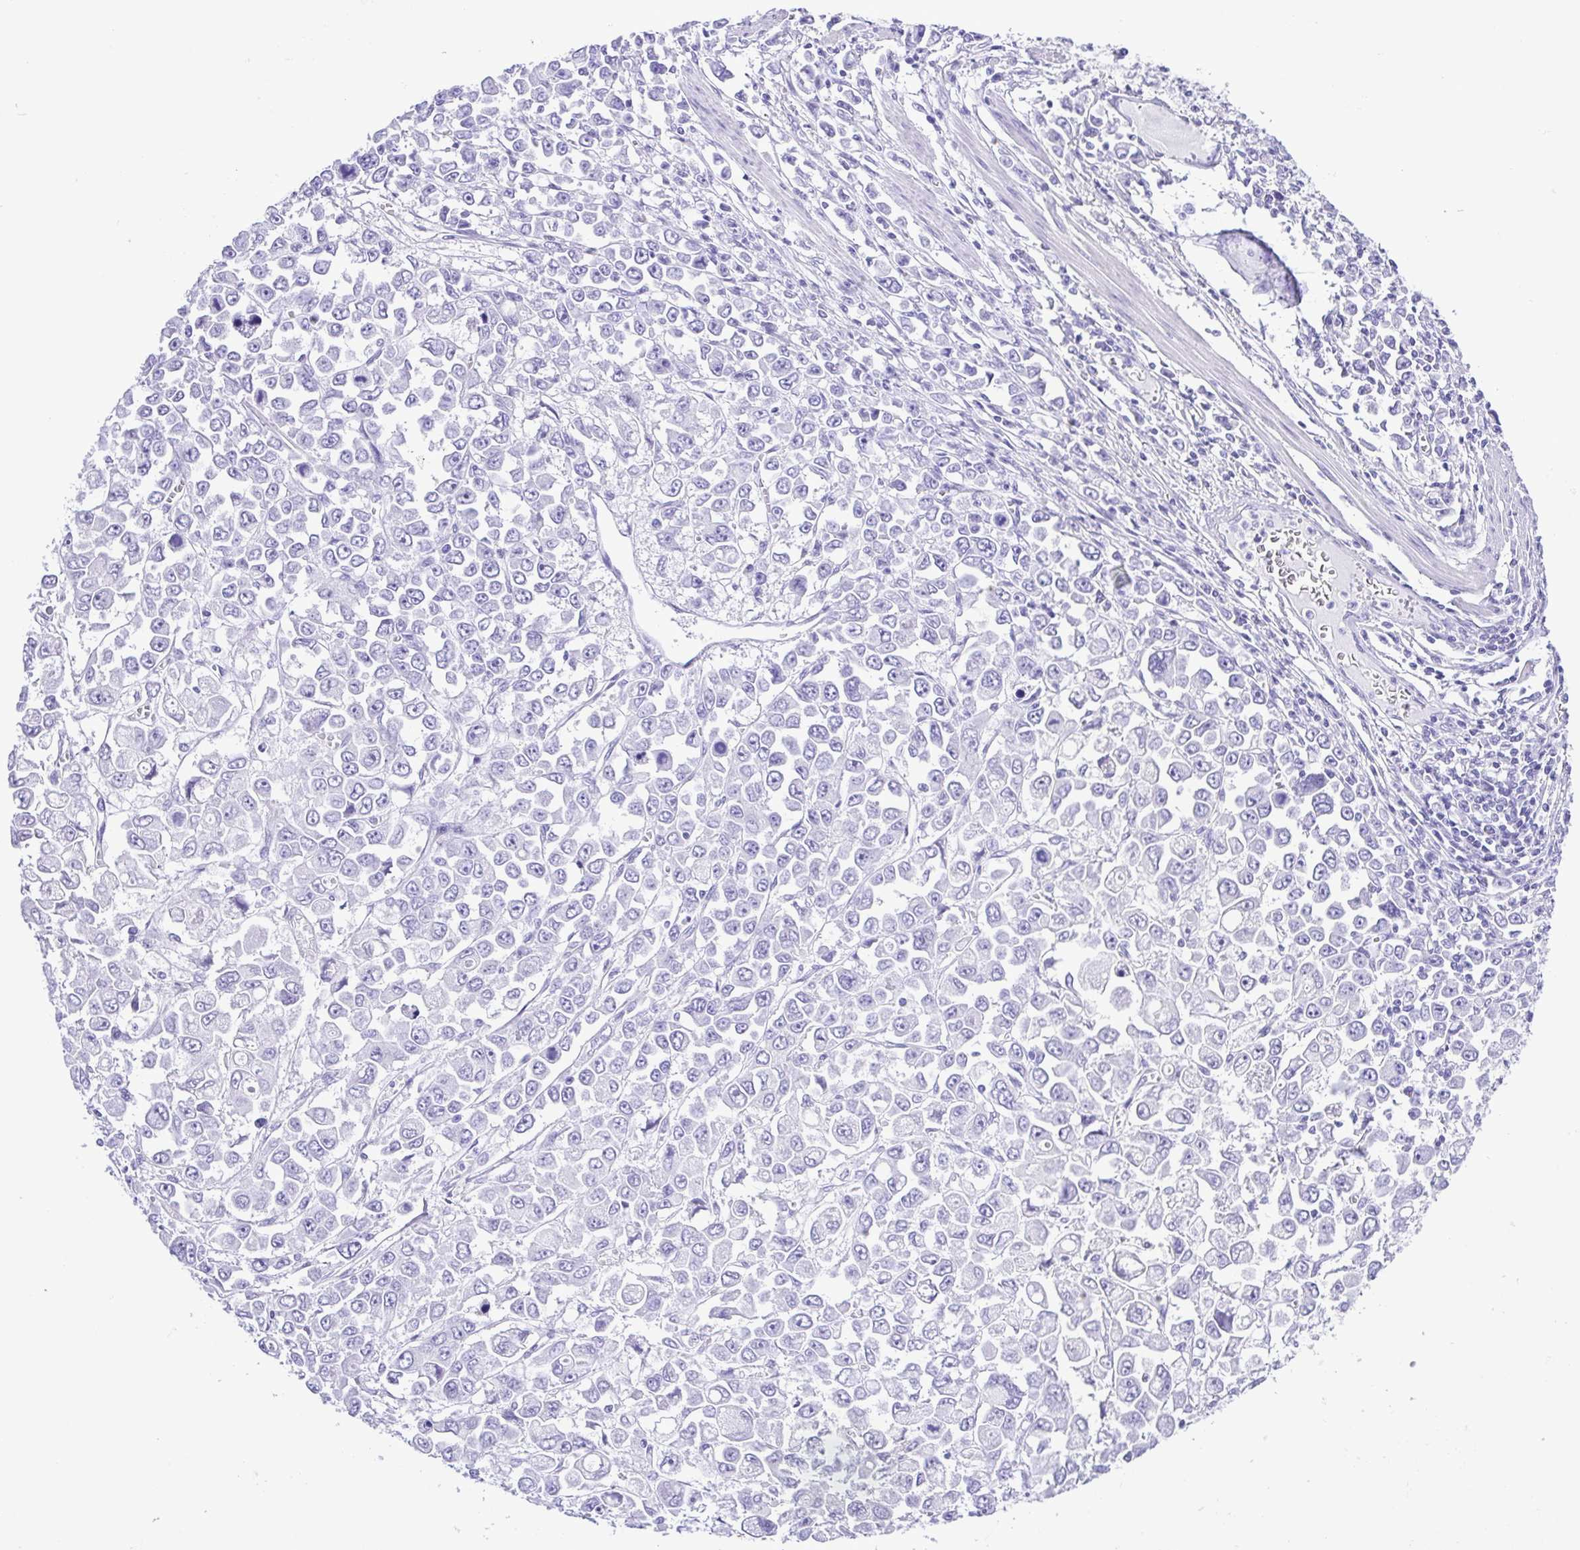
{"staining": {"intensity": "negative", "quantity": "none", "location": "none"}, "tissue": "stomach cancer", "cell_type": "Tumor cells", "image_type": "cancer", "snomed": [{"axis": "morphology", "description": "Adenocarcinoma, NOS"}, {"axis": "topography", "description": "Stomach, upper"}], "caption": "Tumor cells show no significant staining in stomach adenocarcinoma.", "gene": "PAK3", "patient": {"sex": "male", "age": 70}}